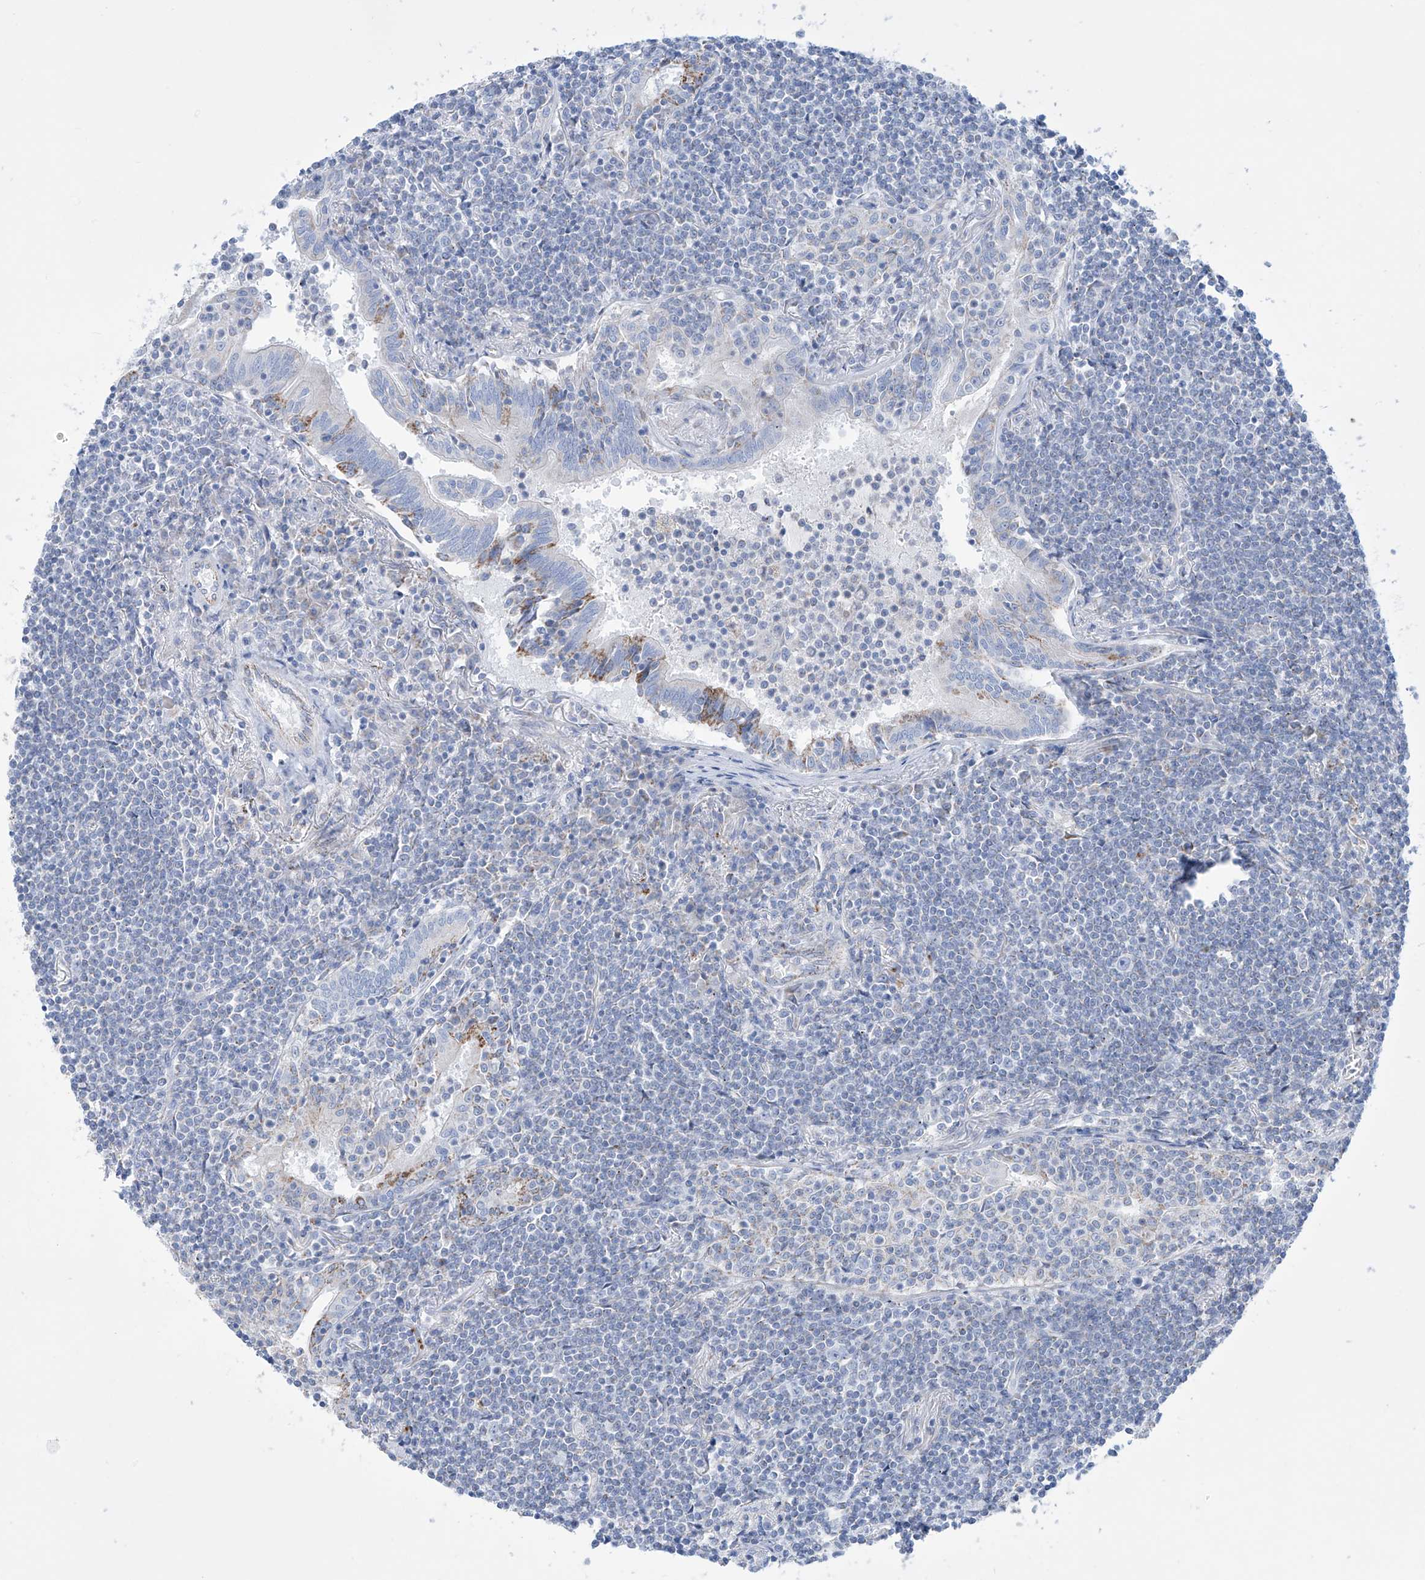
{"staining": {"intensity": "negative", "quantity": "none", "location": "none"}, "tissue": "lymphoma", "cell_type": "Tumor cells", "image_type": "cancer", "snomed": [{"axis": "morphology", "description": "Malignant lymphoma, non-Hodgkin's type, Low grade"}, {"axis": "topography", "description": "Lung"}], "caption": "This is a photomicrograph of IHC staining of lymphoma, which shows no staining in tumor cells.", "gene": "ALDH6A1", "patient": {"sex": "female", "age": 71}}